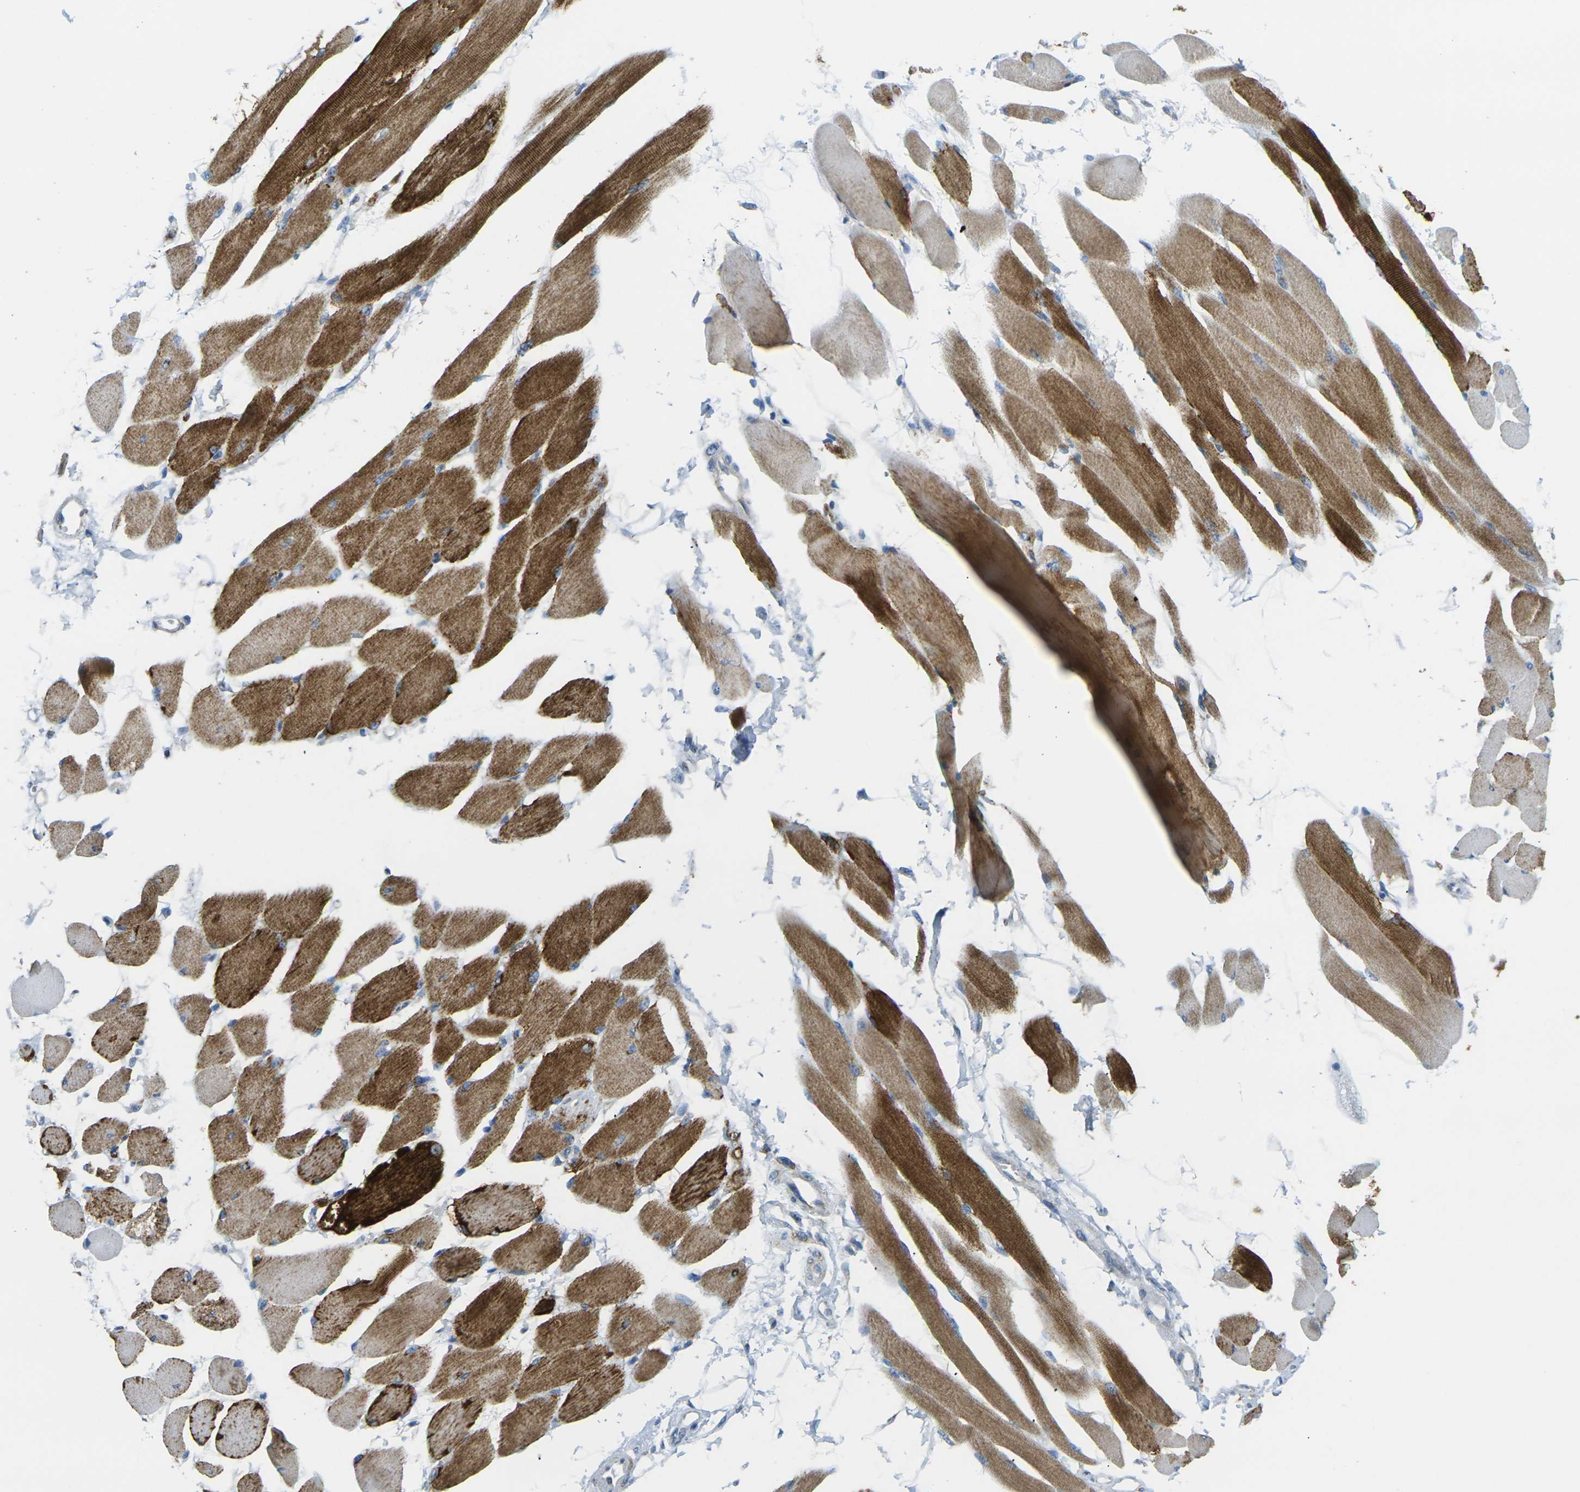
{"staining": {"intensity": "strong", "quantity": ">75%", "location": "cytoplasmic/membranous"}, "tissue": "skeletal muscle", "cell_type": "Myocytes", "image_type": "normal", "snomed": [{"axis": "morphology", "description": "Normal tissue, NOS"}, {"axis": "topography", "description": "Skeletal muscle"}, {"axis": "topography", "description": "Peripheral nerve tissue"}], "caption": "Immunohistochemical staining of unremarkable skeletal muscle shows >75% levels of strong cytoplasmic/membranous protein positivity in approximately >75% of myocytes. The protein of interest is stained brown, and the nuclei are stained in blue (DAB (3,3'-diaminobenzidine) IHC with brightfield microscopy, high magnification).", "gene": "CYB5R1", "patient": {"sex": "female", "age": 84}}